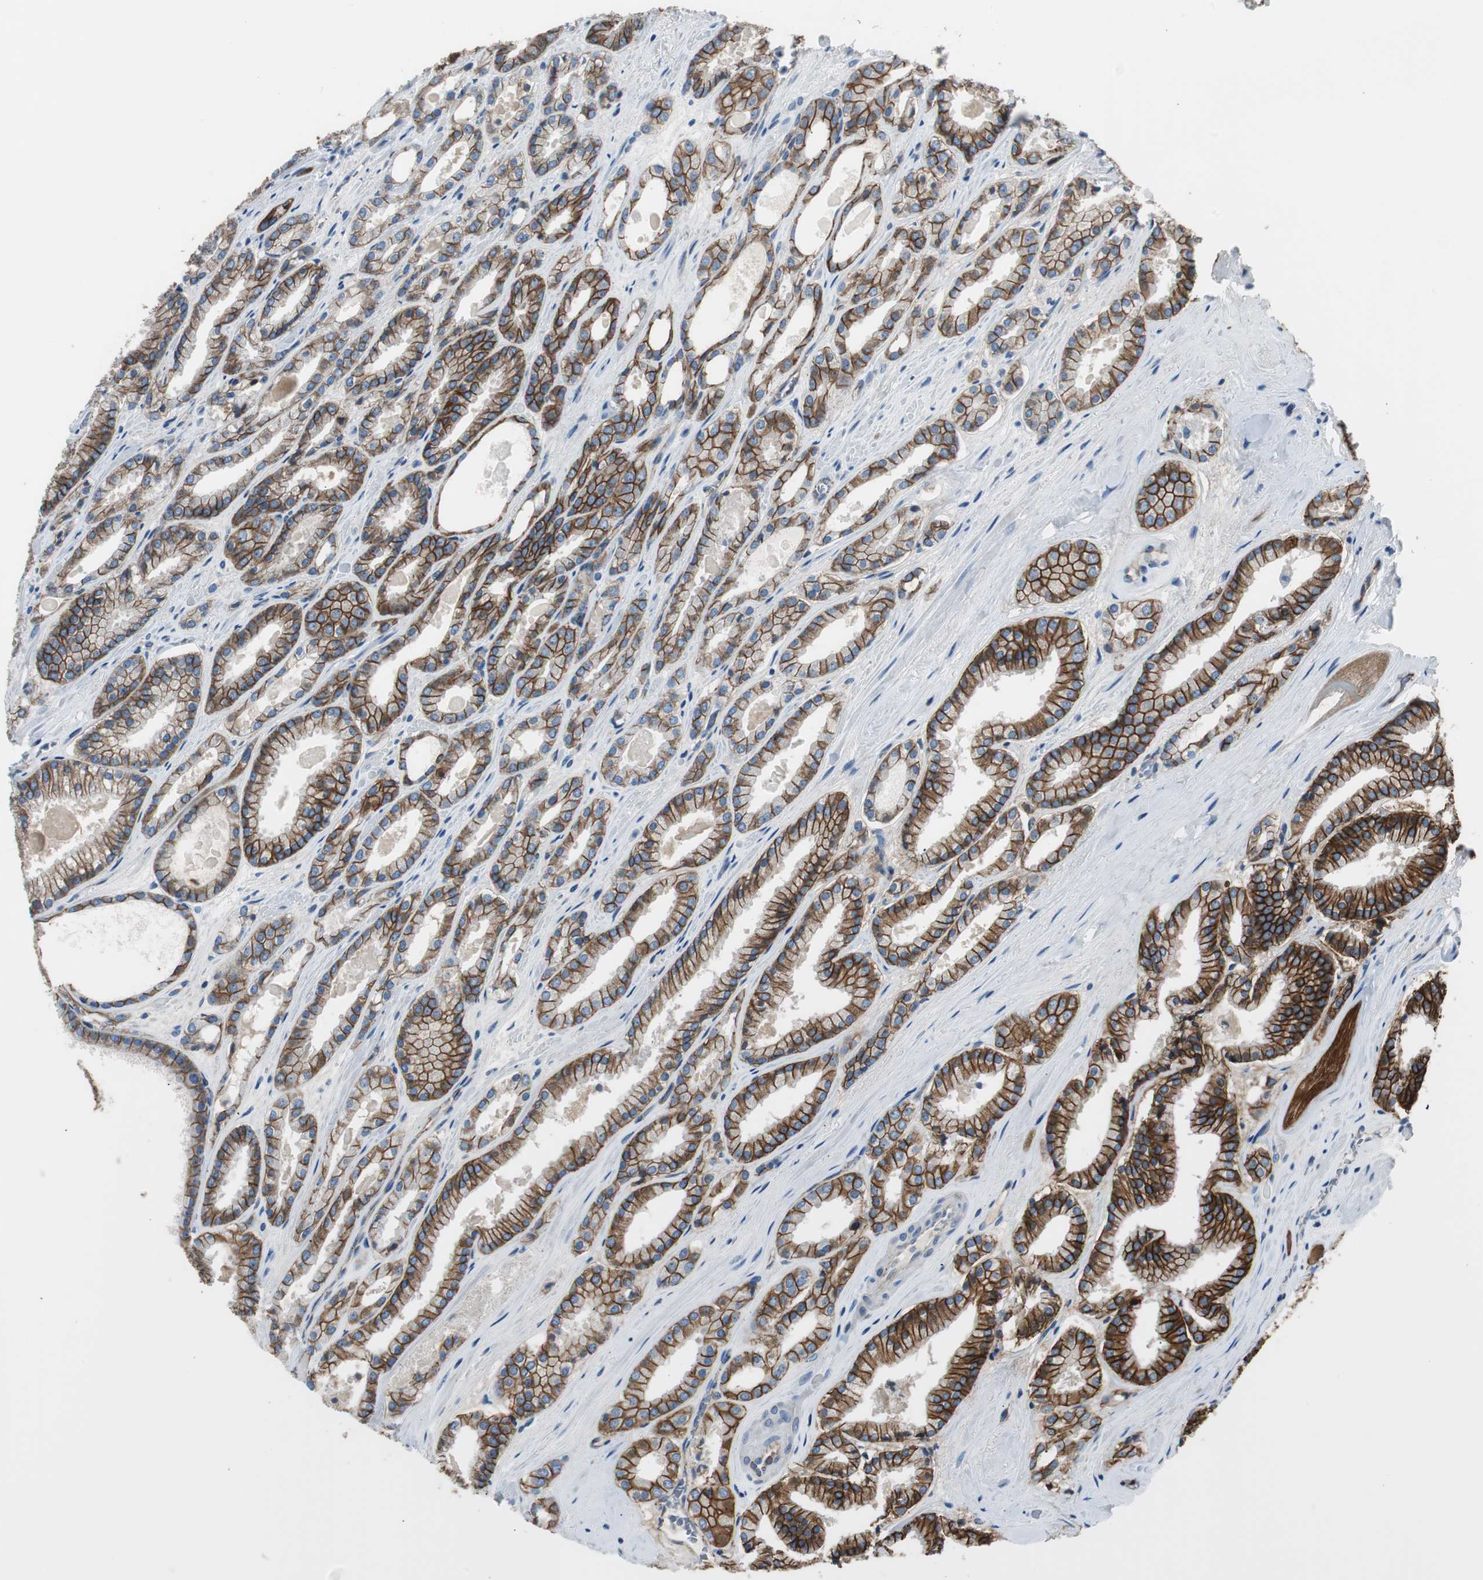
{"staining": {"intensity": "strong", "quantity": ">75%", "location": "cytoplasmic/membranous"}, "tissue": "prostate cancer", "cell_type": "Tumor cells", "image_type": "cancer", "snomed": [{"axis": "morphology", "description": "Adenocarcinoma, Low grade"}, {"axis": "topography", "description": "Prostate"}], "caption": "Tumor cells reveal high levels of strong cytoplasmic/membranous positivity in approximately >75% of cells in human prostate cancer (low-grade adenocarcinoma).", "gene": "STXBP4", "patient": {"sex": "male", "age": 59}}